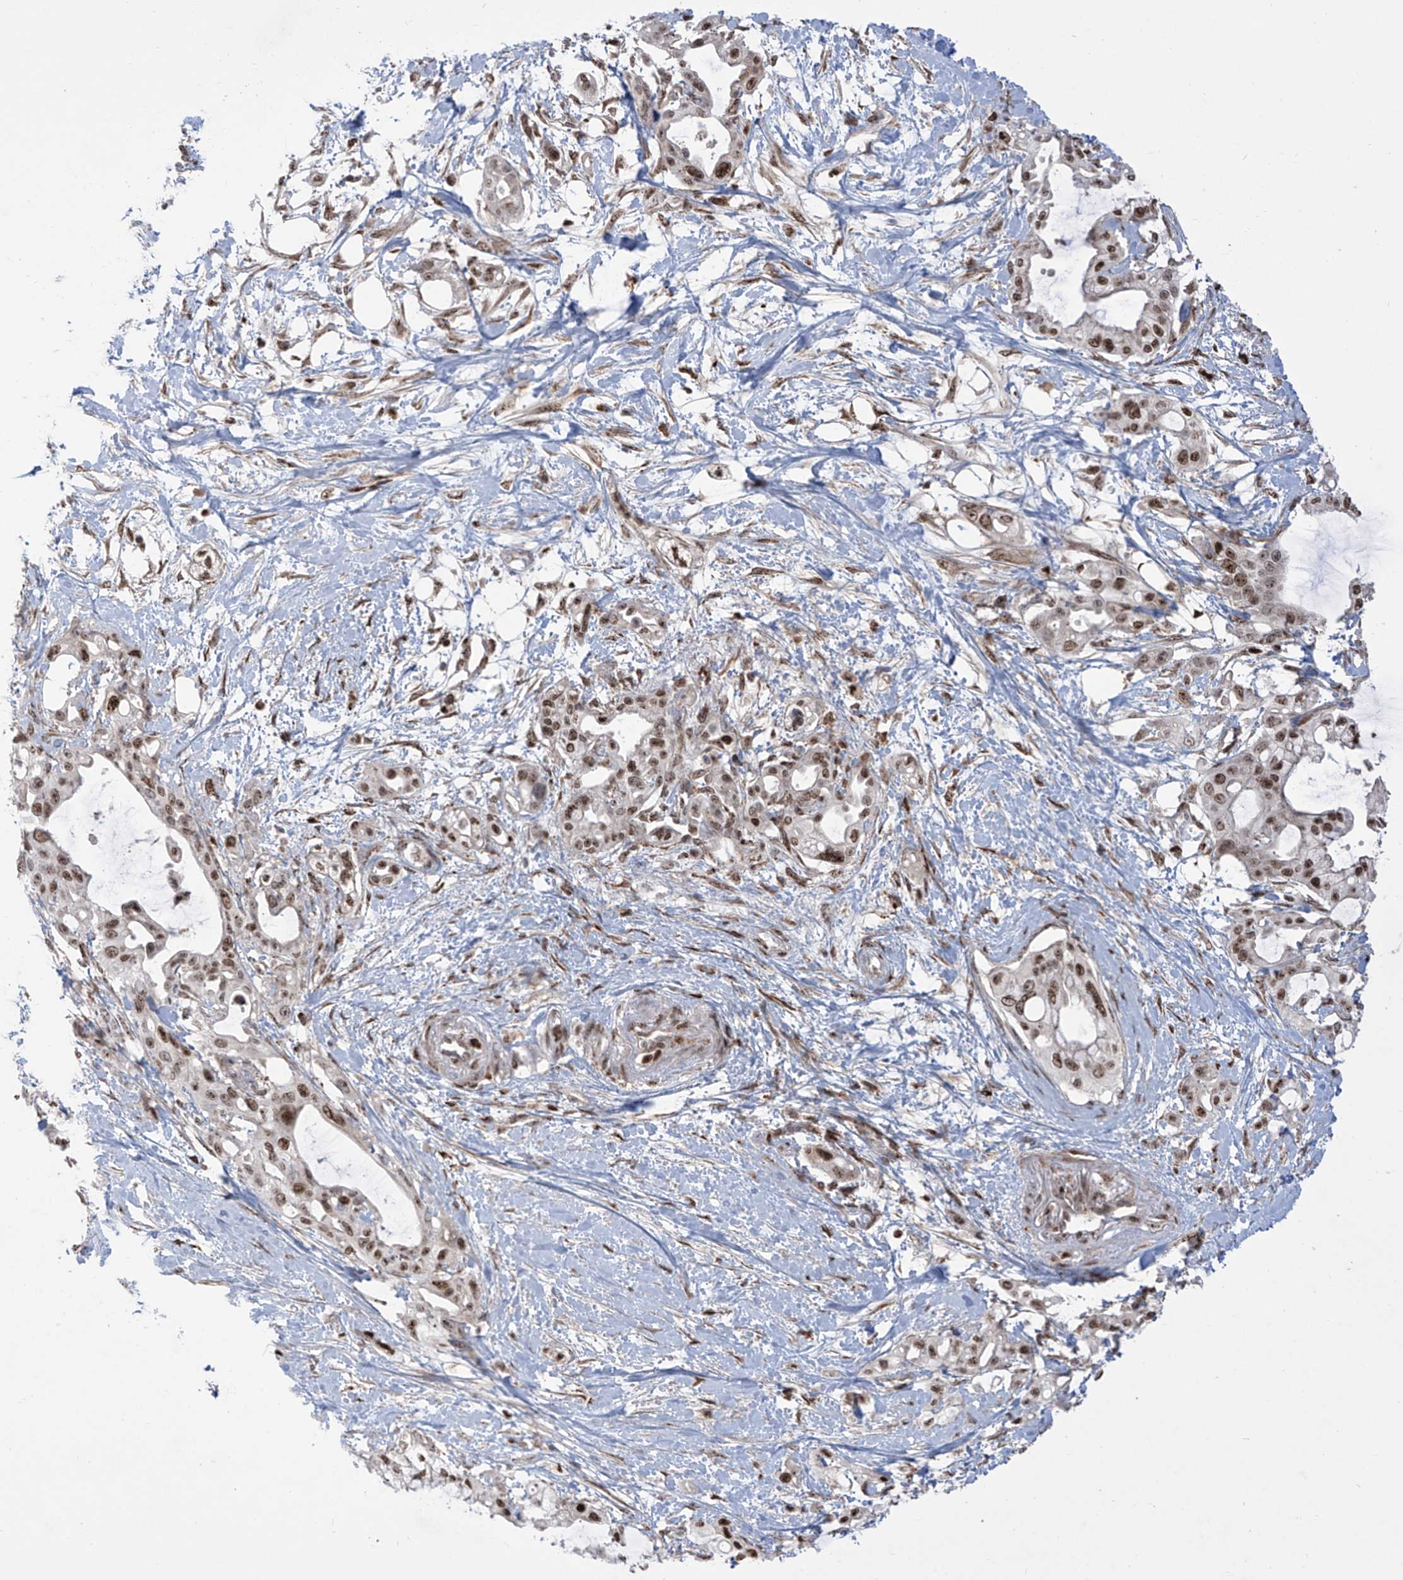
{"staining": {"intensity": "moderate", "quantity": ">75%", "location": "nuclear"}, "tissue": "pancreatic cancer", "cell_type": "Tumor cells", "image_type": "cancer", "snomed": [{"axis": "morphology", "description": "Adenocarcinoma, NOS"}, {"axis": "topography", "description": "Pancreas"}], "caption": "DAB immunohistochemical staining of human pancreatic cancer (adenocarcinoma) reveals moderate nuclear protein staining in about >75% of tumor cells.", "gene": "ZBTB8A", "patient": {"sex": "male", "age": 68}}